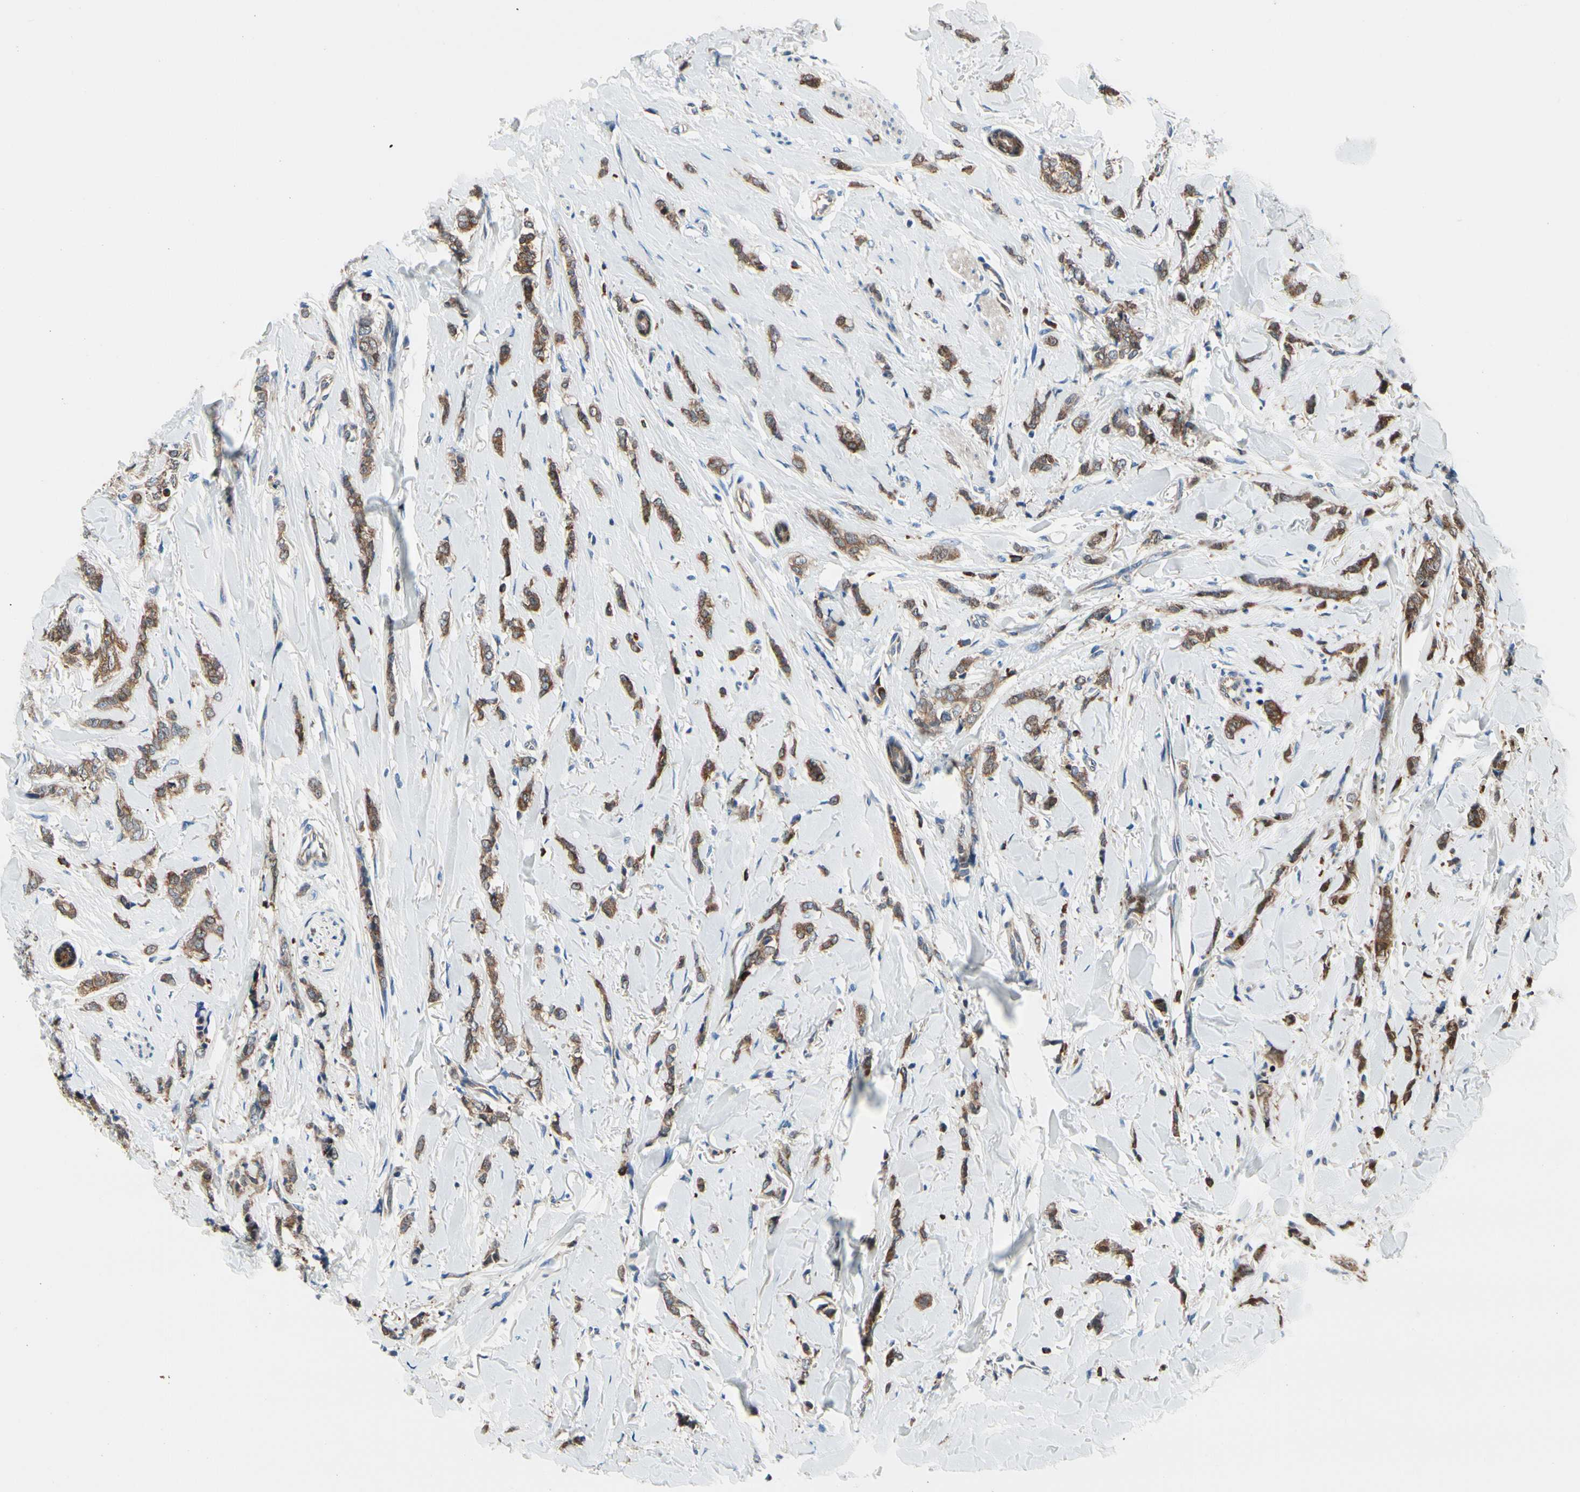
{"staining": {"intensity": "moderate", "quantity": ">75%", "location": "cytoplasmic/membranous"}, "tissue": "breast cancer", "cell_type": "Tumor cells", "image_type": "cancer", "snomed": [{"axis": "morphology", "description": "Lobular carcinoma"}, {"axis": "topography", "description": "Skin"}, {"axis": "topography", "description": "Breast"}], "caption": "Tumor cells show moderate cytoplasmic/membranous expression in about >75% of cells in breast lobular carcinoma.", "gene": "PRDX2", "patient": {"sex": "female", "age": 46}}